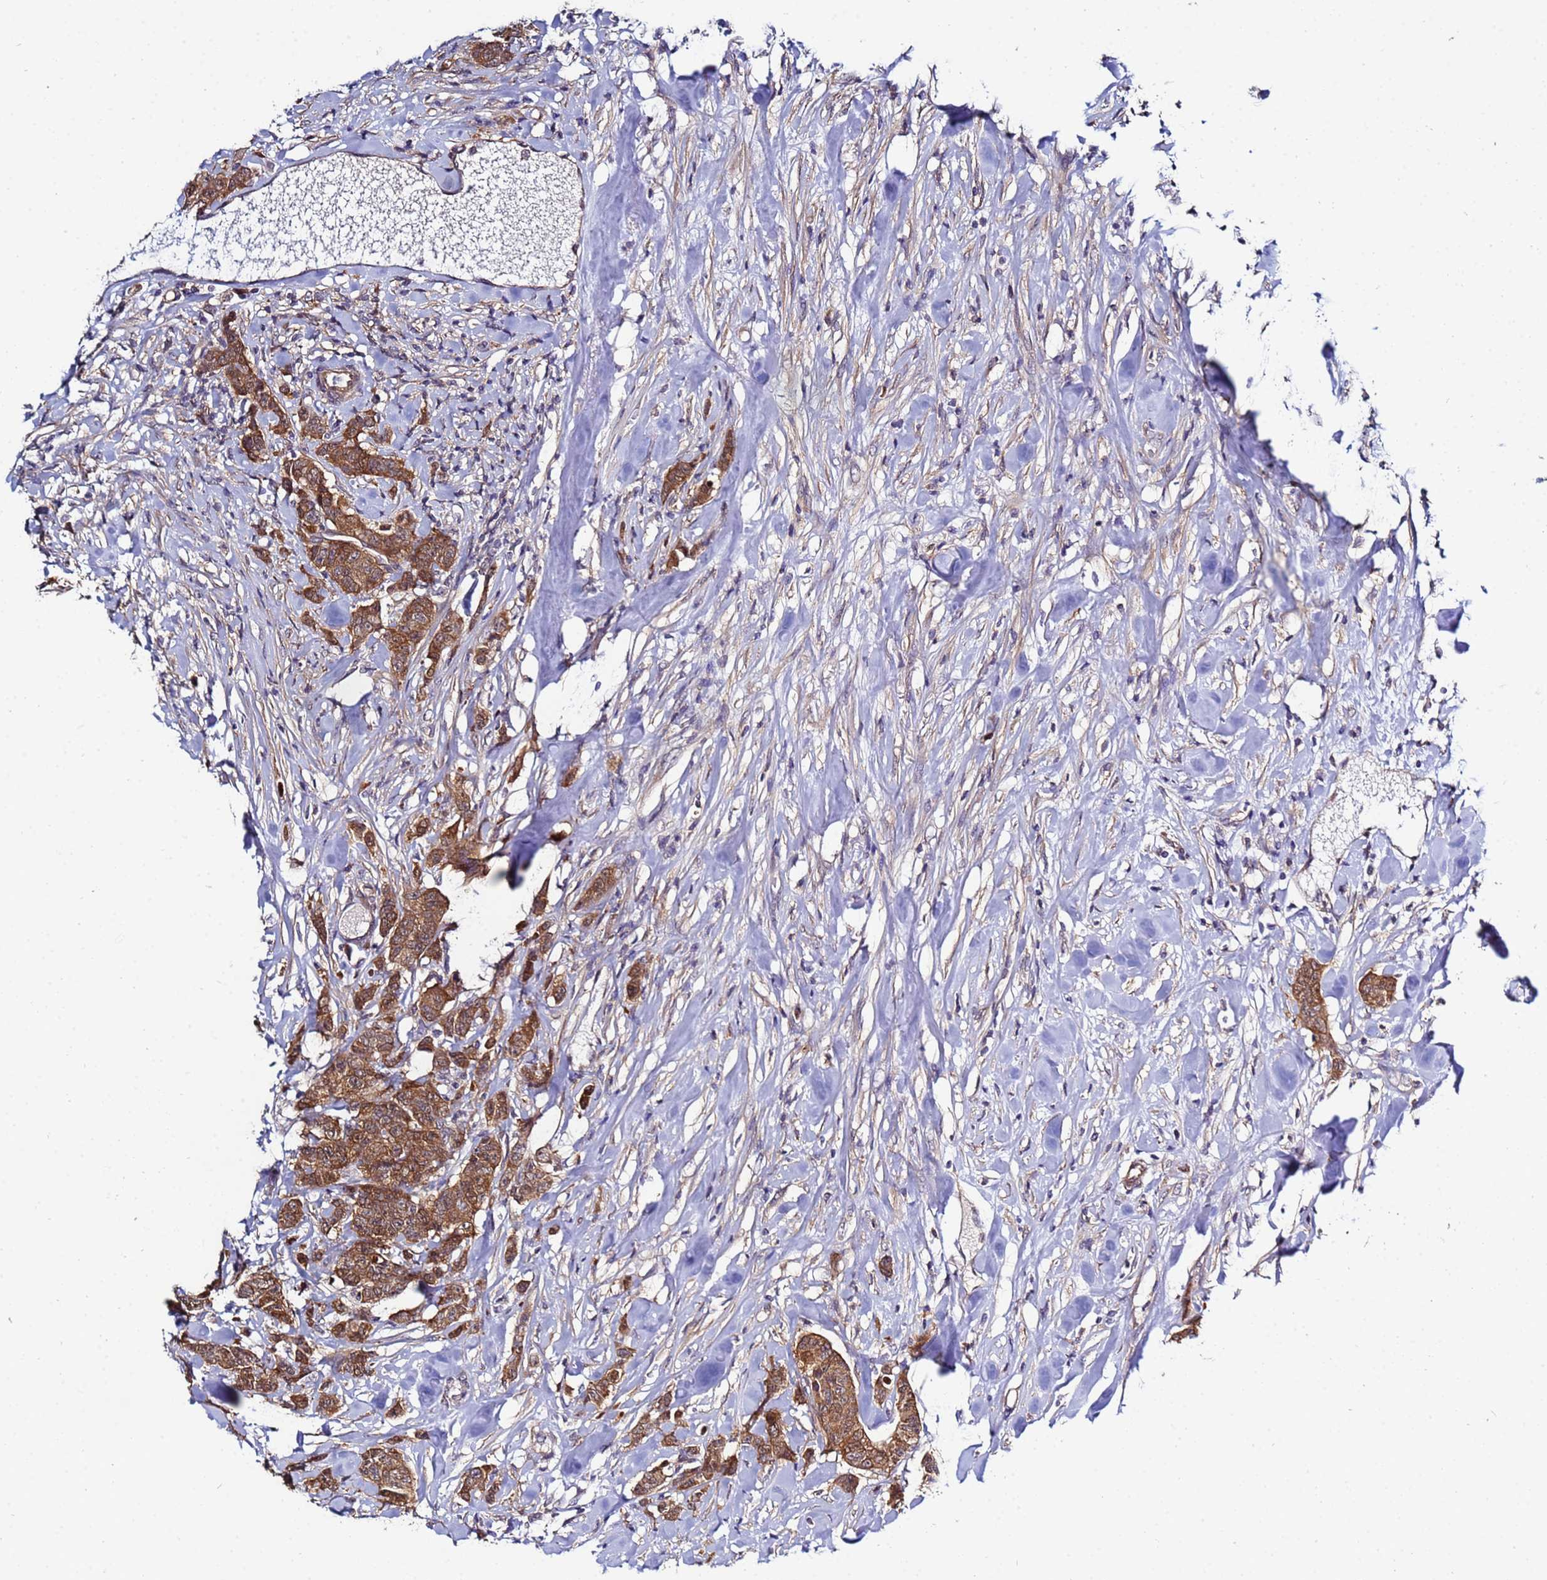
{"staining": {"intensity": "moderate", "quantity": ">75%", "location": "cytoplasmic/membranous"}, "tissue": "breast cancer", "cell_type": "Tumor cells", "image_type": "cancer", "snomed": [{"axis": "morphology", "description": "Duct carcinoma"}, {"axis": "topography", "description": "Breast"}], "caption": "A brown stain highlights moderate cytoplasmic/membranous expression of a protein in human breast cancer (infiltrating ductal carcinoma) tumor cells. (brown staining indicates protein expression, while blue staining denotes nuclei).", "gene": "NAXE", "patient": {"sex": "female", "age": 40}}